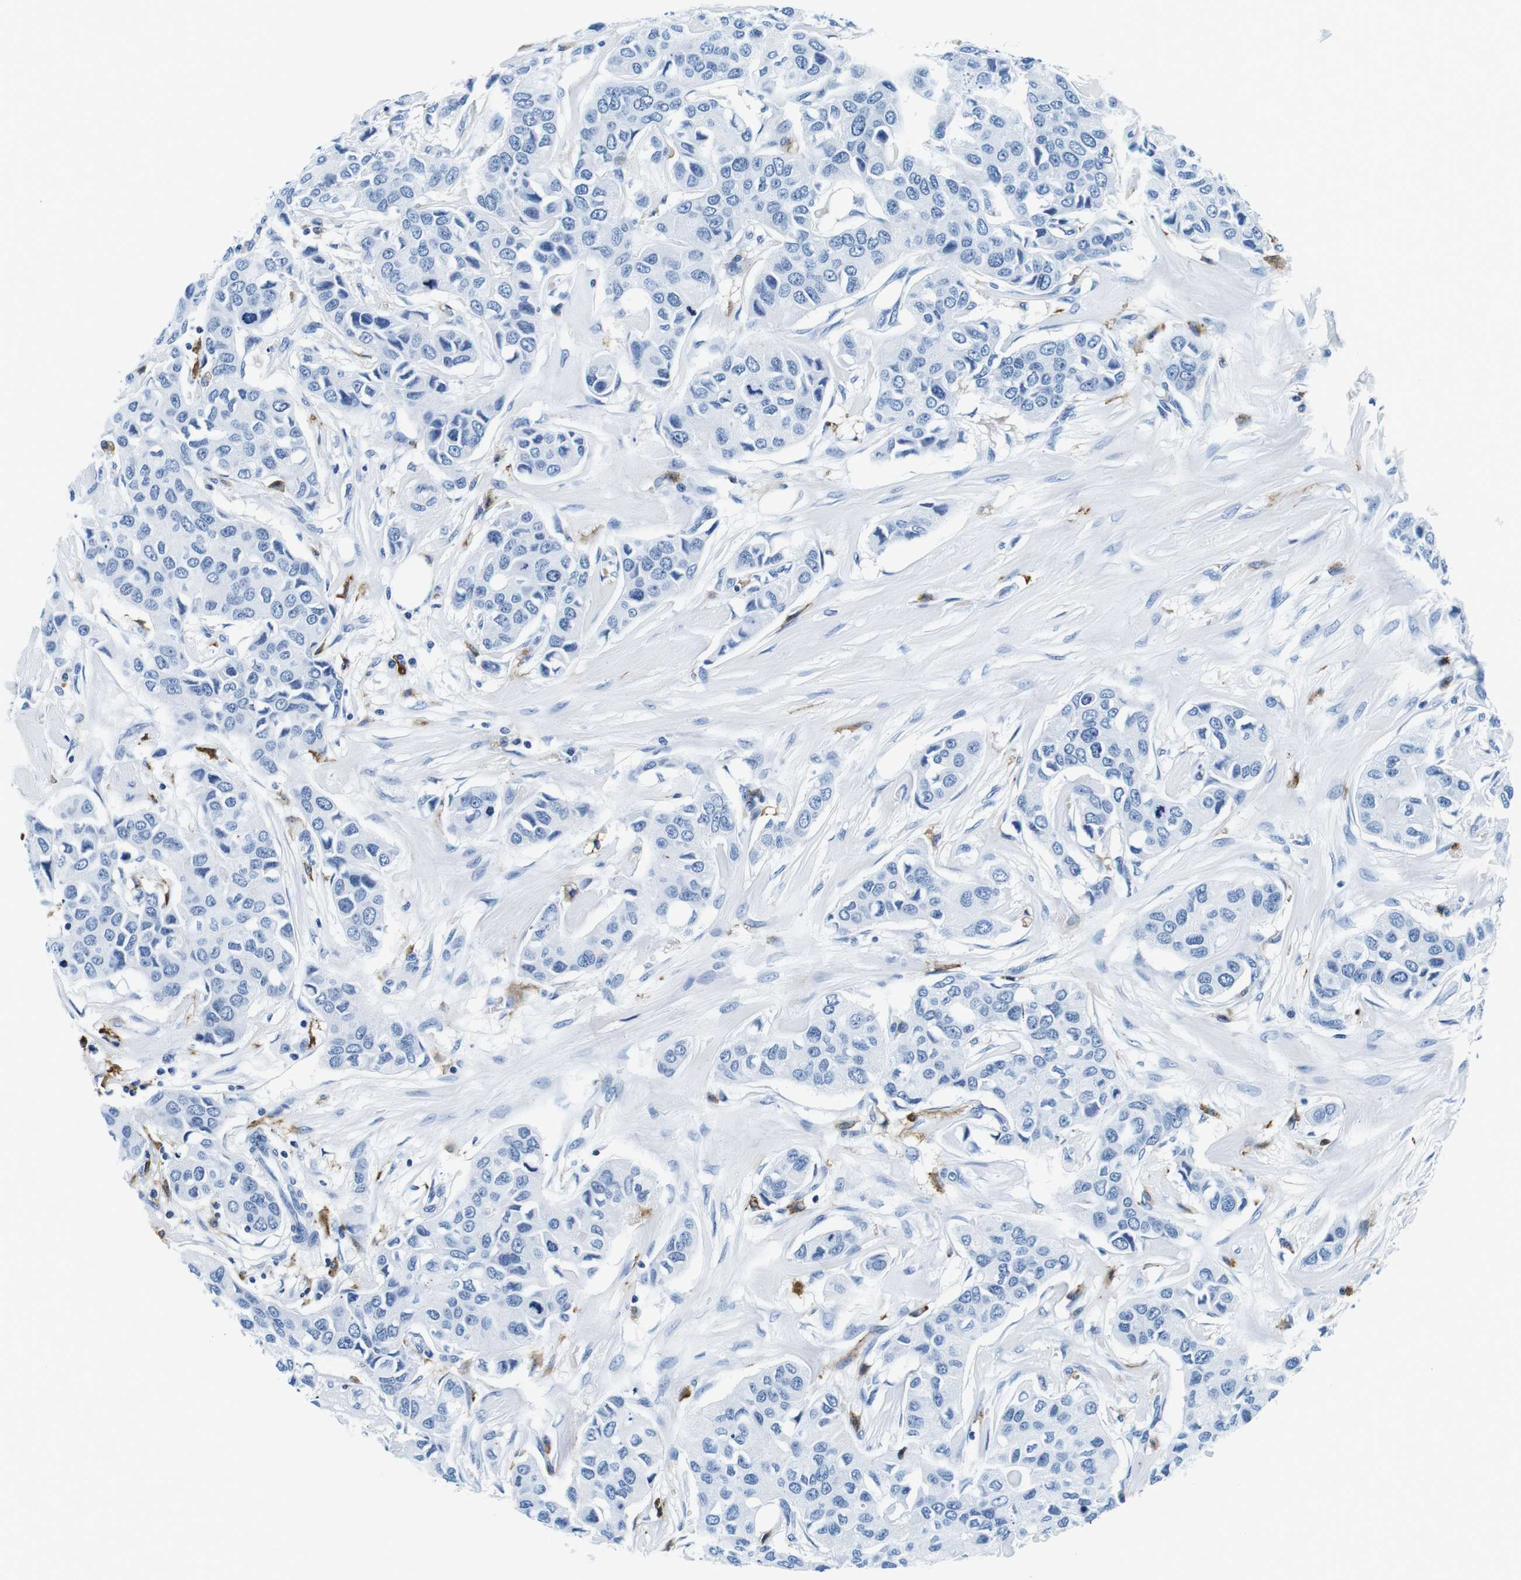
{"staining": {"intensity": "negative", "quantity": "none", "location": "none"}, "tissue": "breast cancer", "cell_type": "Tumor cells", "image_type": "cancer", "snomed": [{"axis": "morphology", "description": "Duct carcinoma"}, {"axis": "topography", "description": "Breast"}], "caption": "Tumor cells show no significant protein positivity in infiltrating ductal carcinoma (breast).", "gene": "HLA-DRB1", "patient": {"sex": "female", "age": 80}}